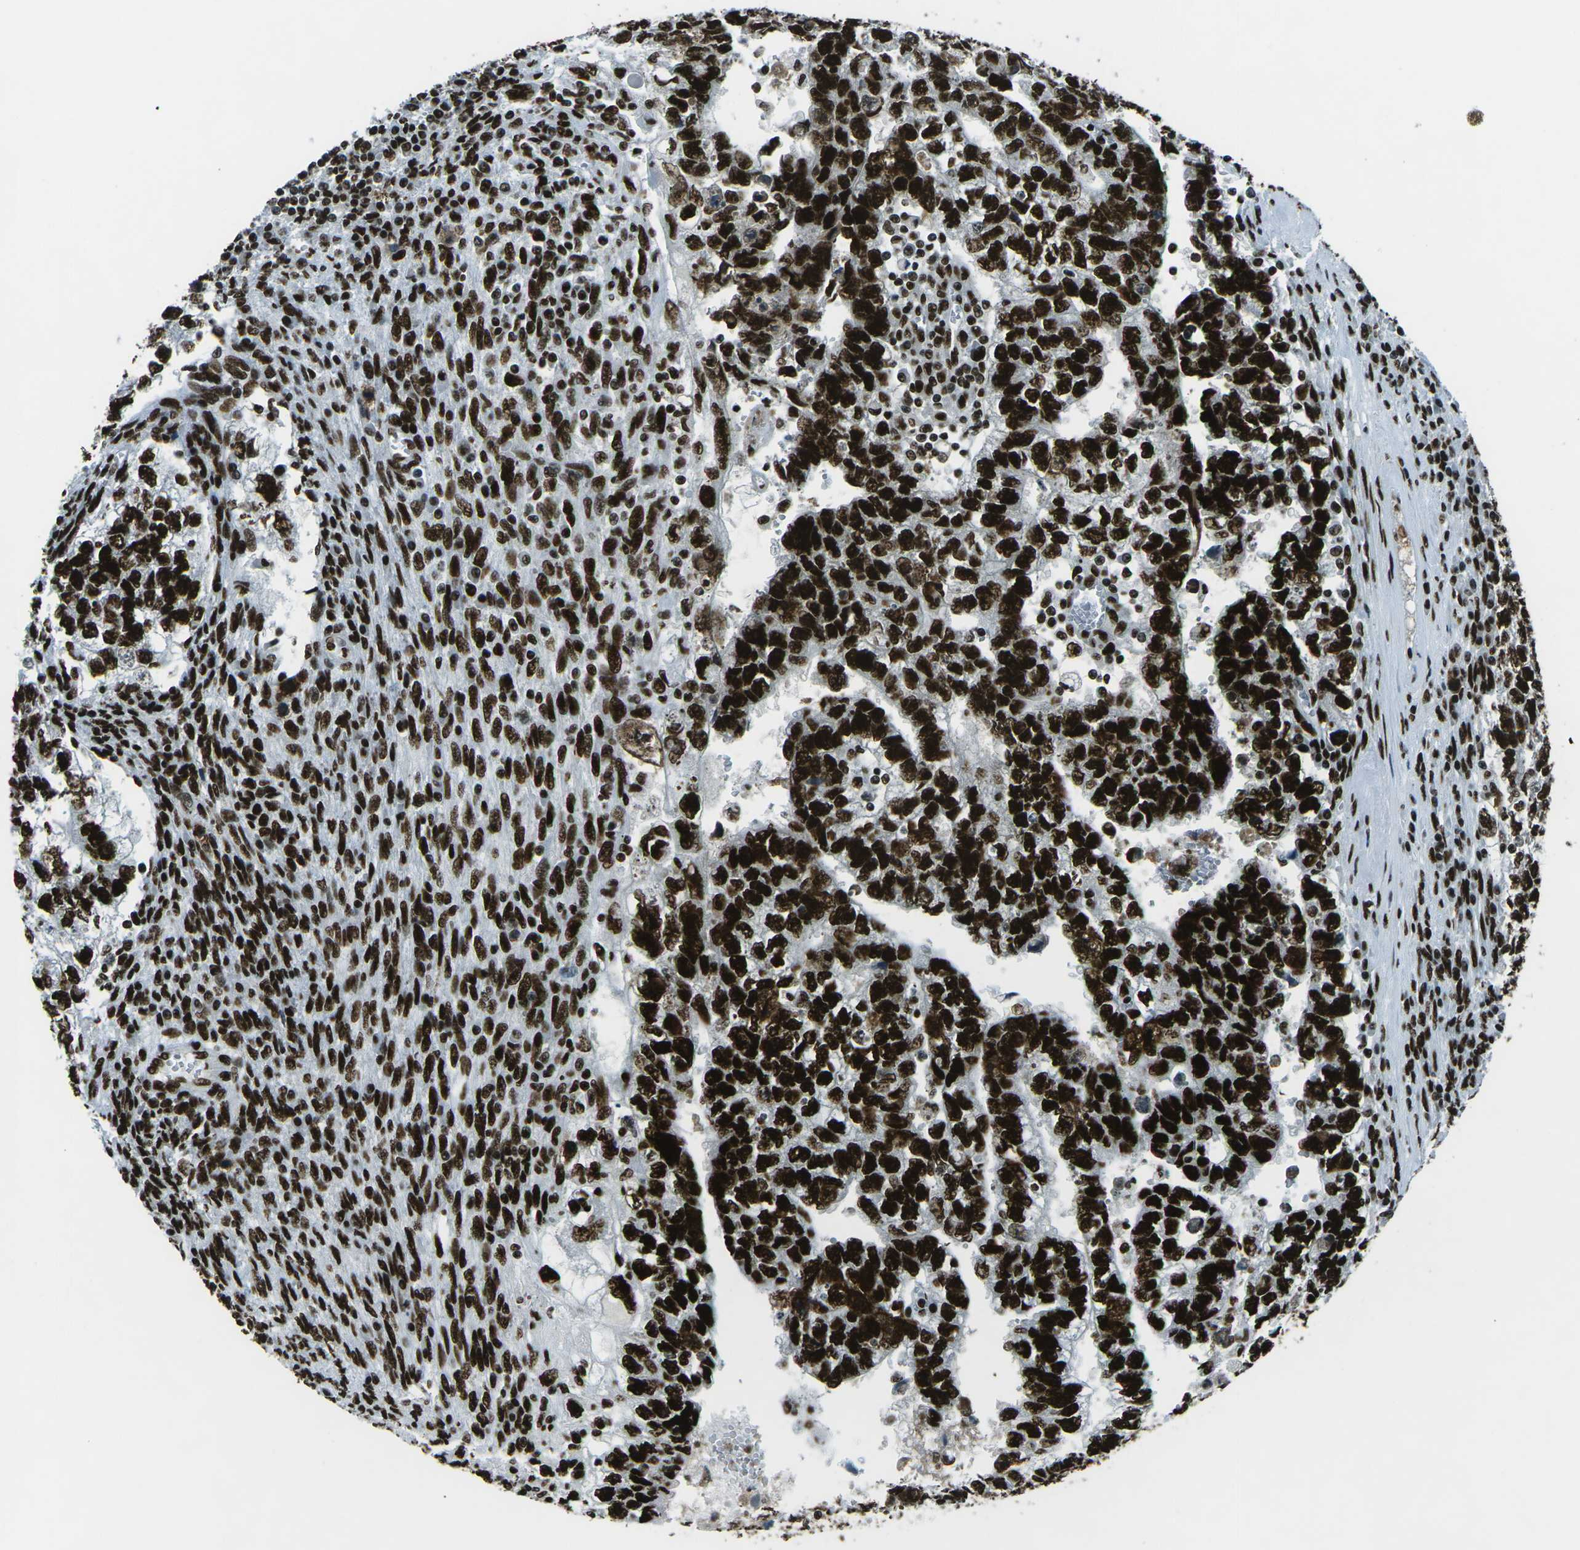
{"staining": {"intensity": "strong", "quantity": ">75%", "location": "nuclear"}, "tissue": "testis cancer", "cell_type": "Tumor cells", "image_type": "cancer", "snomed": [{"axis": "morphology", "description": "Seminoma, NOS"}, {"axis": "morphology", "description": "Carcinoma, Embryonal, NOS"}, {"axis": "topography", "description": "Testis"}], "caption": "High-magnification brightfield microscopy of testis cancer stained with DAB (3,3'-diaminobenzidine) (brown) and counterstained with hematoxylin (blue). tumor cells exhibit strong nuclear staining is present in about>75% of cells.", "gene": "HNRNPL", "patient": {"sex": "male", "age": 38}}